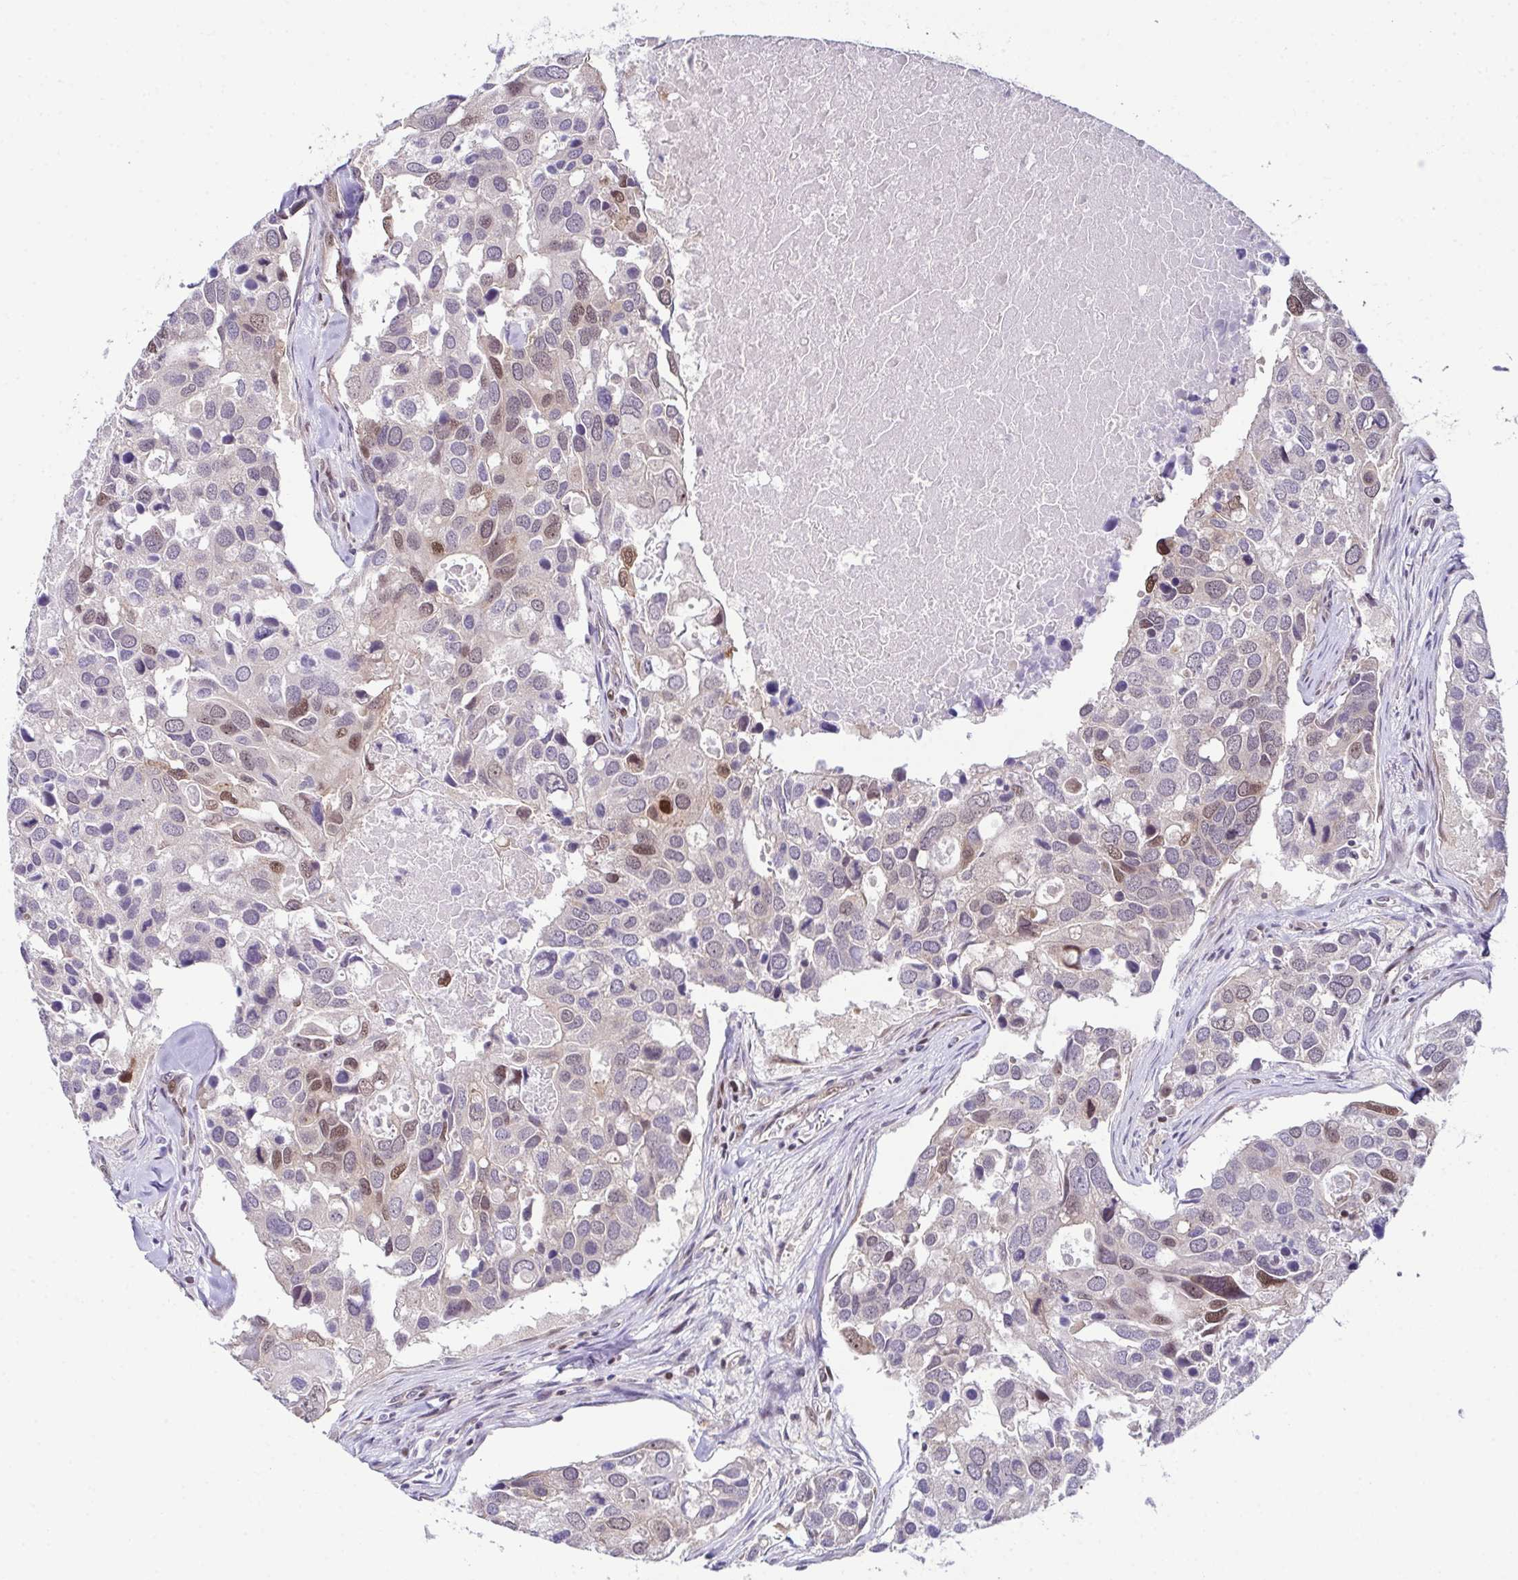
{"staining": {"intensity": "moderate", "quantity": "<25%", "location": "nuclear"}, "tissue": "breast cancer", "cell_type": "Tumor cells", "image_type": "cancer", "snomed": [{"axis": "morphology", "description": "Duct carcinoma"}, {"axis": "topography", "description": "Breast"}], "caption": "The micrograph reveals immunohistochemical staining of intraductal carcinoma (breast). There is moderate nuclear staining is seen in about <25% of tumor cells. Using DAB (3,3'-diaminobenzidine) (brown) and hematoxylin (blue) stains, captured at high magnification using brightfield microscopy.", "gene": "DNAJB1", "patient": {"sex": "female", "age": 83}}